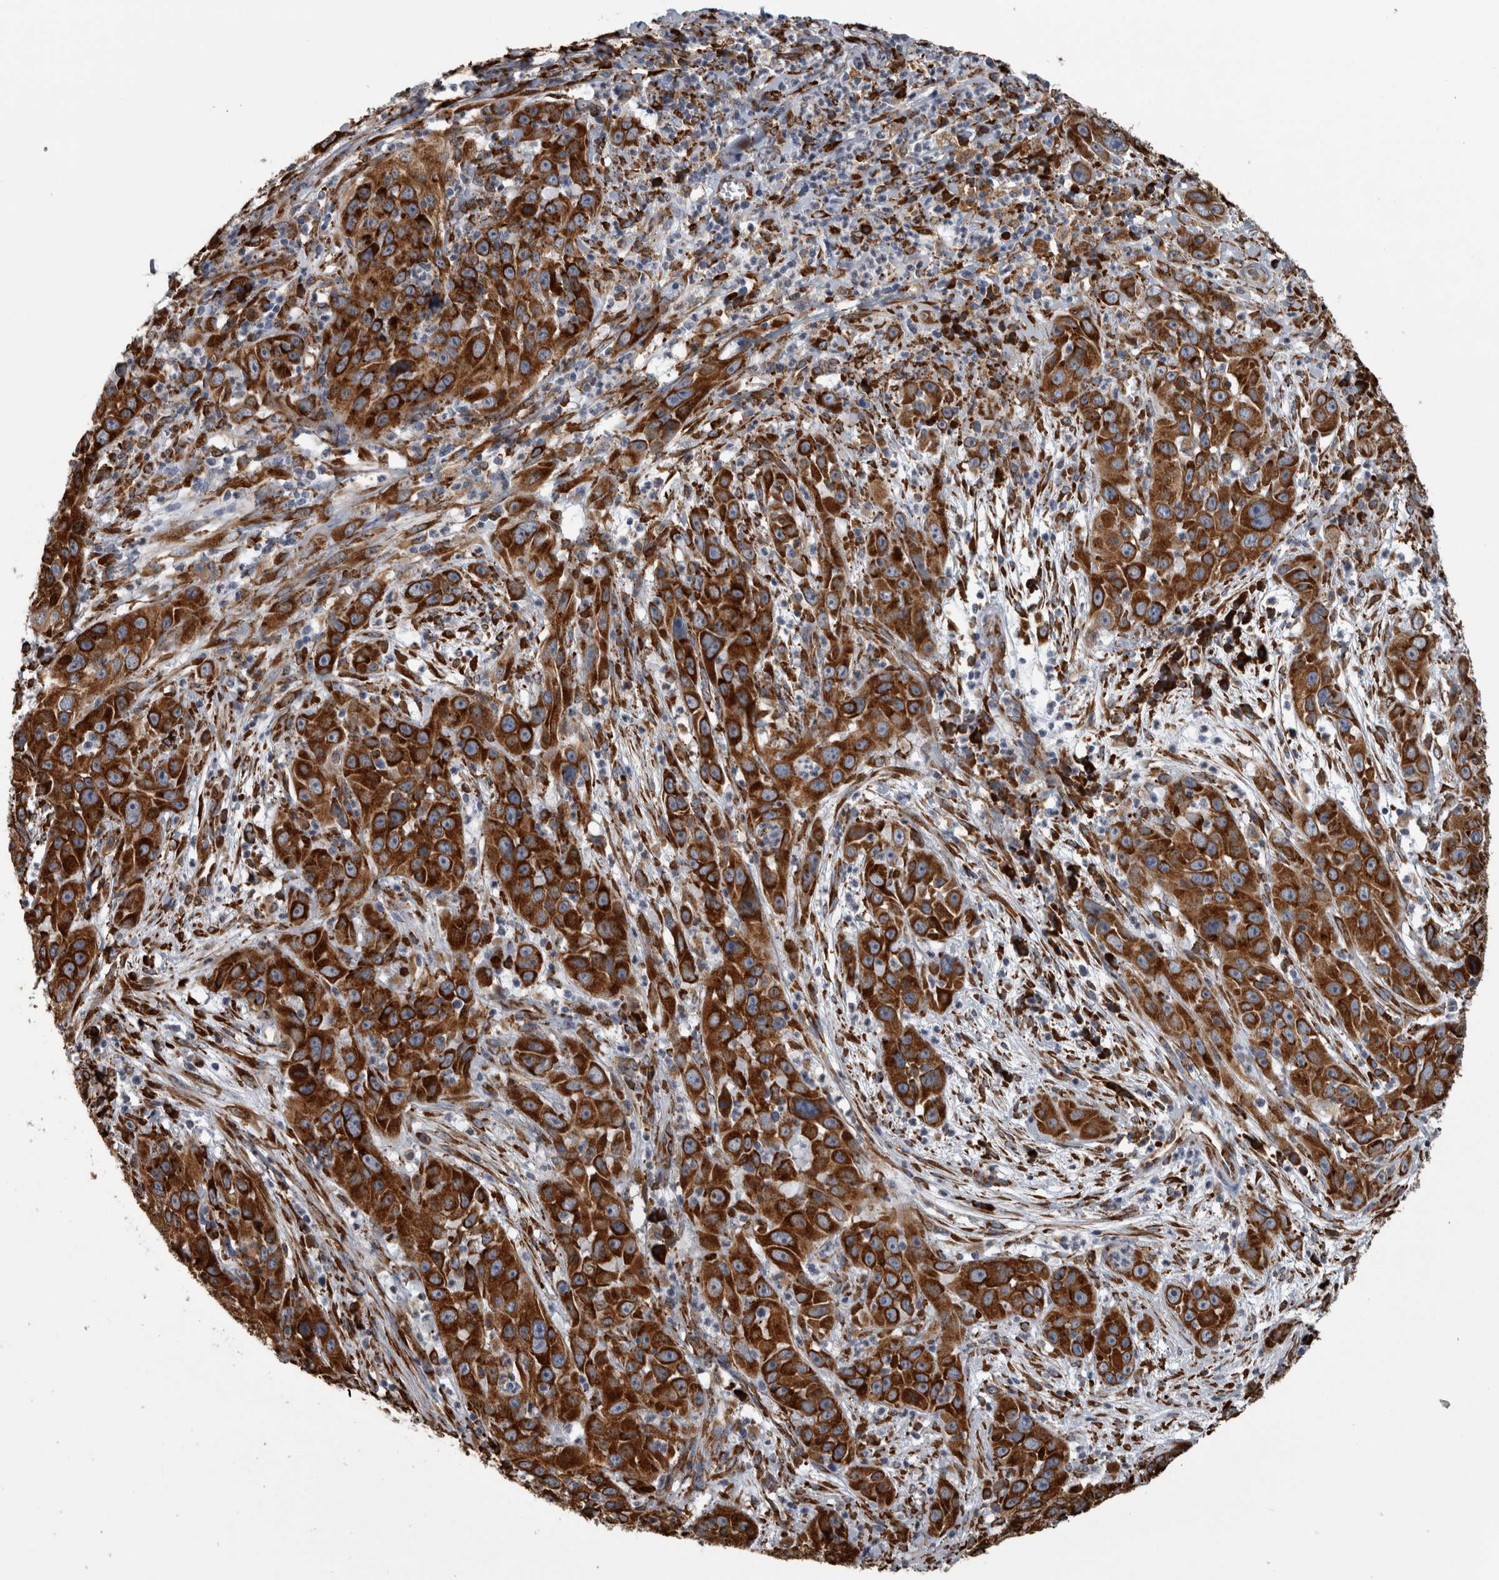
{"staining": {"intensity": "strong", "quantity": ">75%", "location": "cytoplasmic/membranous"}, "tissue": "cervical cancer", "cell_type": "Tumor cells", "image_type": "cancer", "snomed": [{"axis": "morphology", "description": "Squamous cell carcinoma, NOS"}, {"axis": "topography", "description": "Cervix"}], "caption": "Immunohistochemical staining of human cervical cancer demonstrates strong cytoplasmic/membranous protein expression in approximately >75% of tumor cells. (brown staining indicates protein expression, while blue staining denotes nuclei).", "gene": "FHIP2B", "patient": {"sex": "female", "age": 32}}